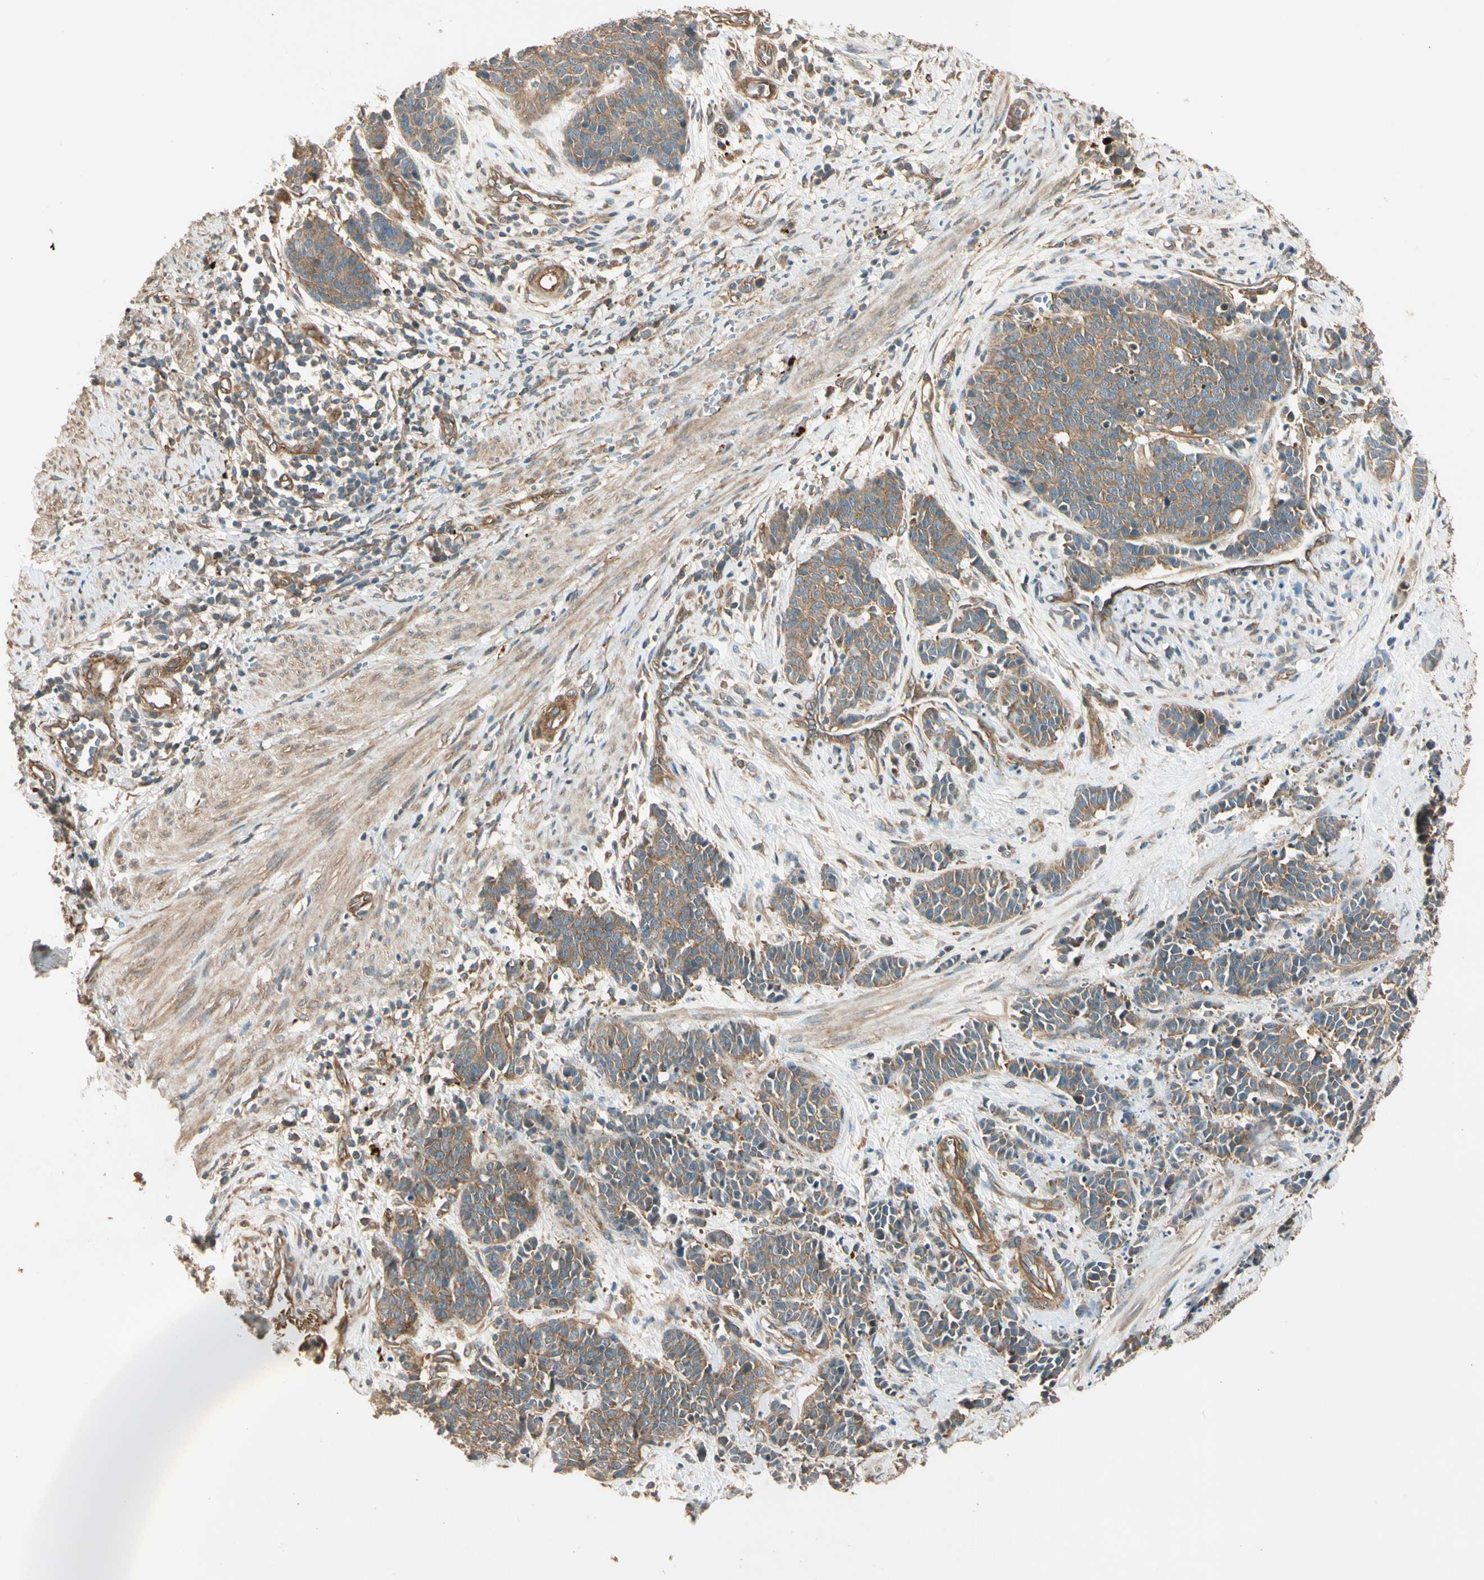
{"staining": {"intensity": "weak", "quantity": ">75%", "location": "cytoplasmic/membranous"}, "tissue": "cervical cancer", "cell_type": "Tumor cells", "image_type": "cancer", "snomed": [{"axis": "morphology", "description": "Squamous cell carcinoma, NOS"}, {"axis": "topography", "description": "Cervix"}], "caption": "Immunohistochemistry (IHC) histopathology image of human cervical cancer (squamous cell carcinoma) stained for a protein (brown), which reveals low levels of weak cytoplasmic/membranous positivity in approximately >75% of tumor cells.", "gene": "ROCK2", "patient": {"sex": "female", "age": 35}}